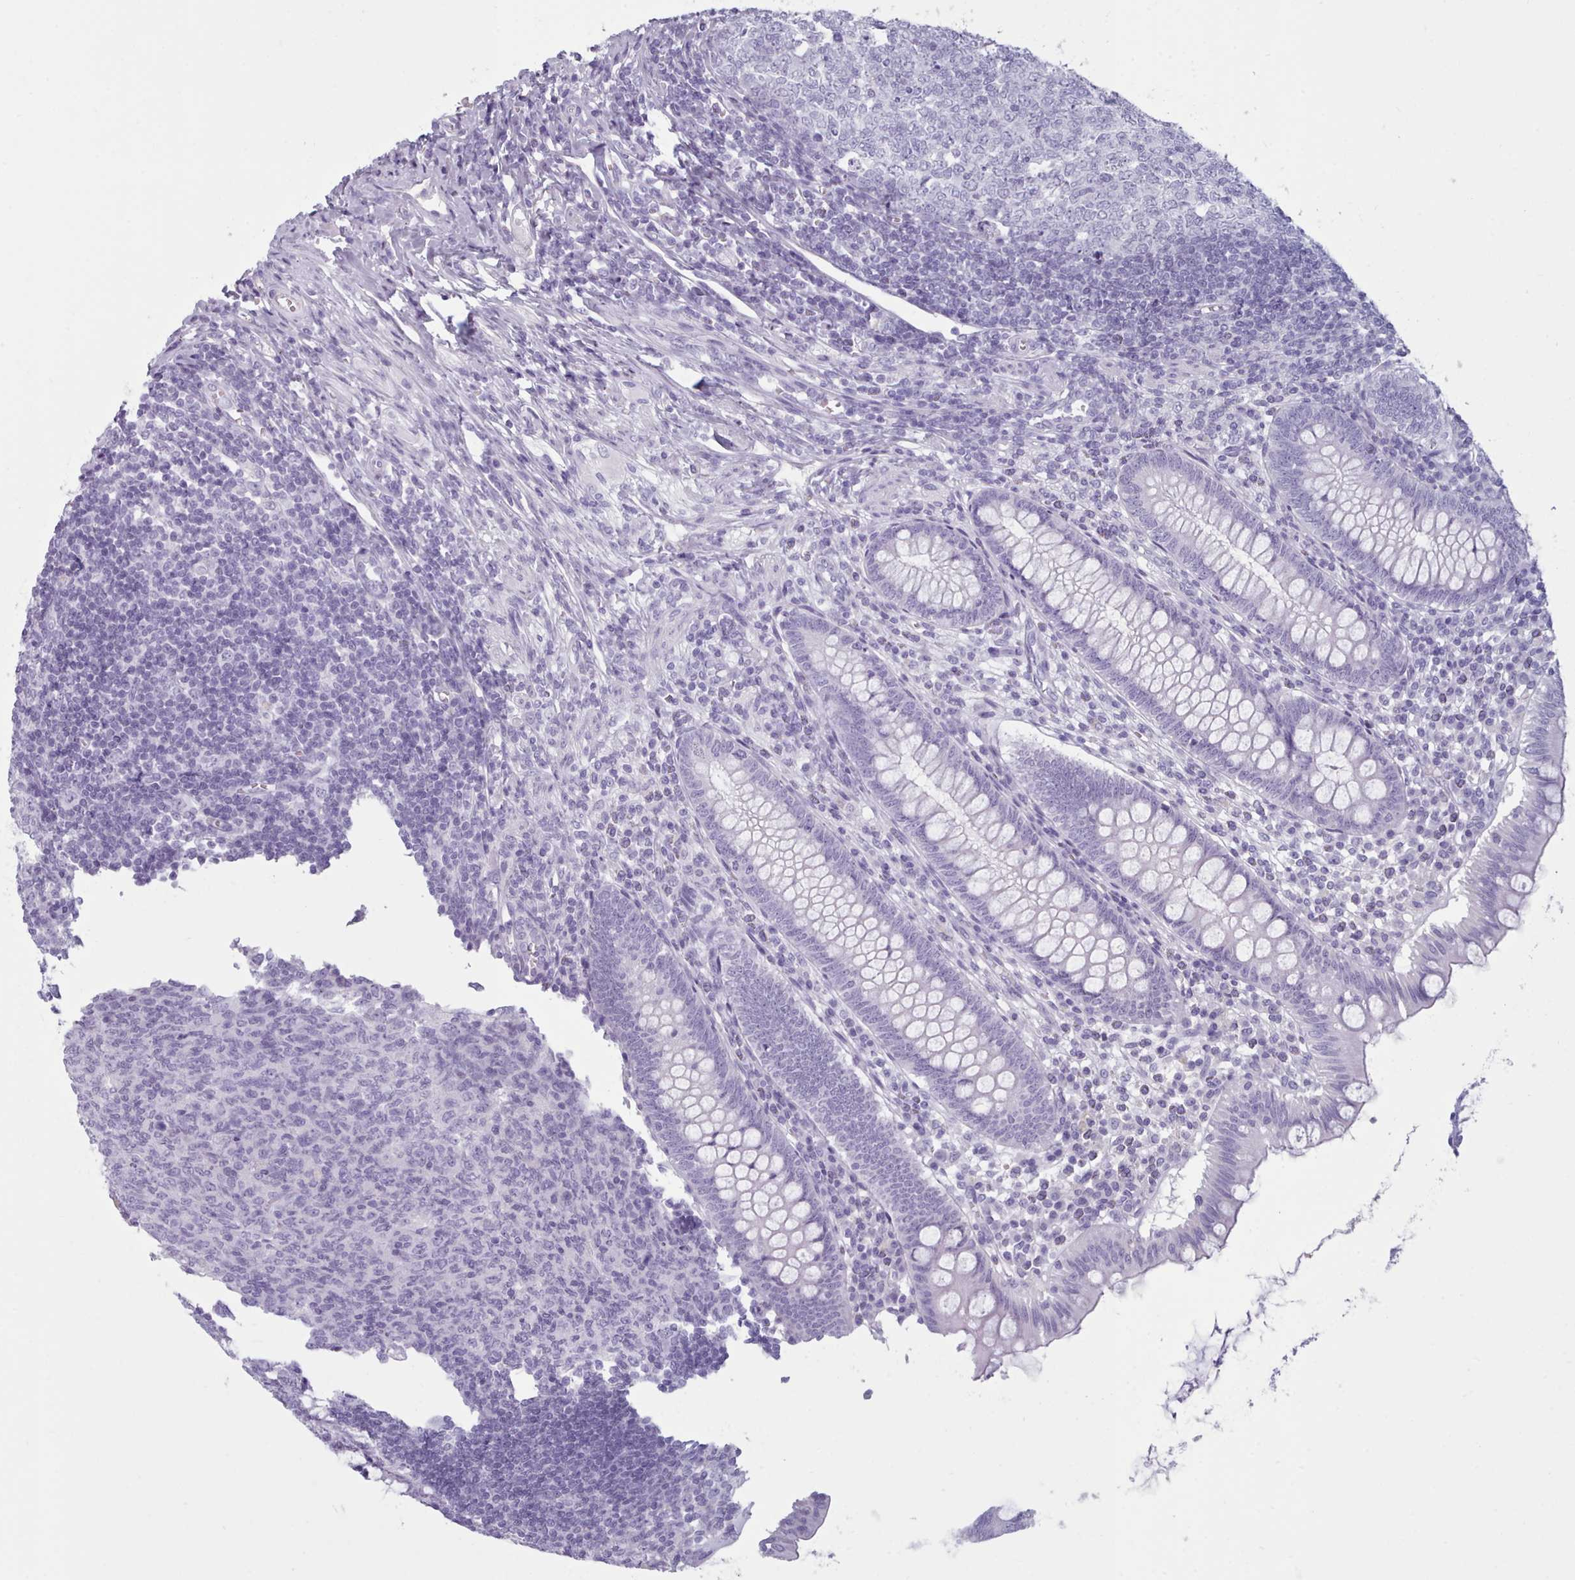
{"staining": {"intensity": "negative", "quantity": "none", "location": "none"}, "tissue": "appendix", "cell_type": "Glandular cells", "image_type": "normal", "snomed": [{"axis": "morphology", "description": "Normal tissue, NOS"}, {"axis": "topography", "description": "Appendix"}], "caption": "Micrograph shows no protein expression in glandular cells of benign appendix.", "gene": "ZNF43", "patient": {"sex": "male", "age": 14}}